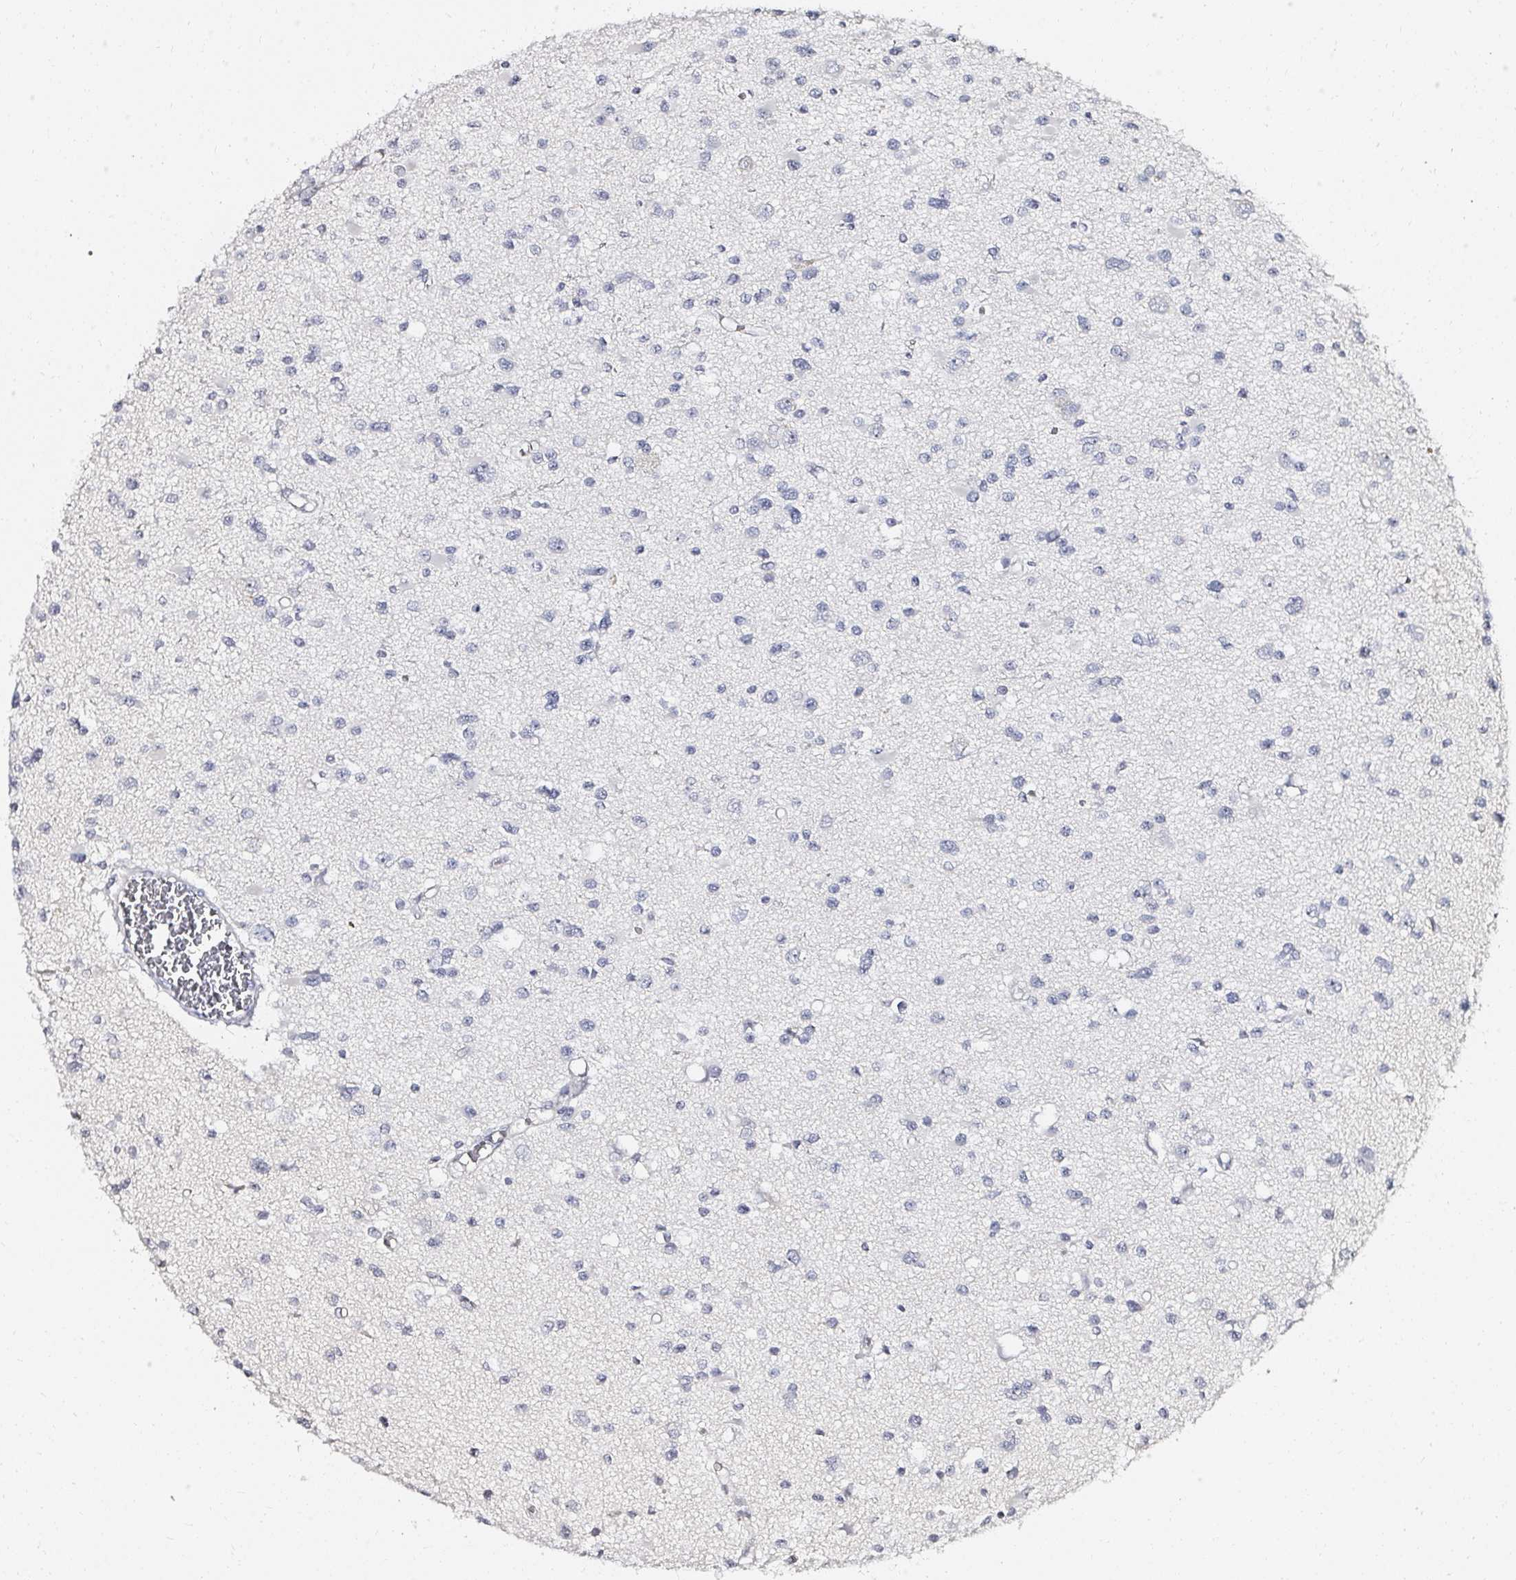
{"staining": {"intensity": "negative", "quantity": "none", "location": "none"}, "tissue": "glioma", "cell_type": "Tumor cells", "image_type": "cancer", "snomed": [{"axis": "morphology", "description": "Glioma, malignant, High grade"}, {"axis": "topography", "description": "Brain"}], "caption": "Tumor cells show no significant positivity in glioma. The staining is performed using DAB brown chromogen with nuclei counter-stained in using hematoxylin.", "gene": "ACAN", "patient": {"sex": "male", "age": 54}}